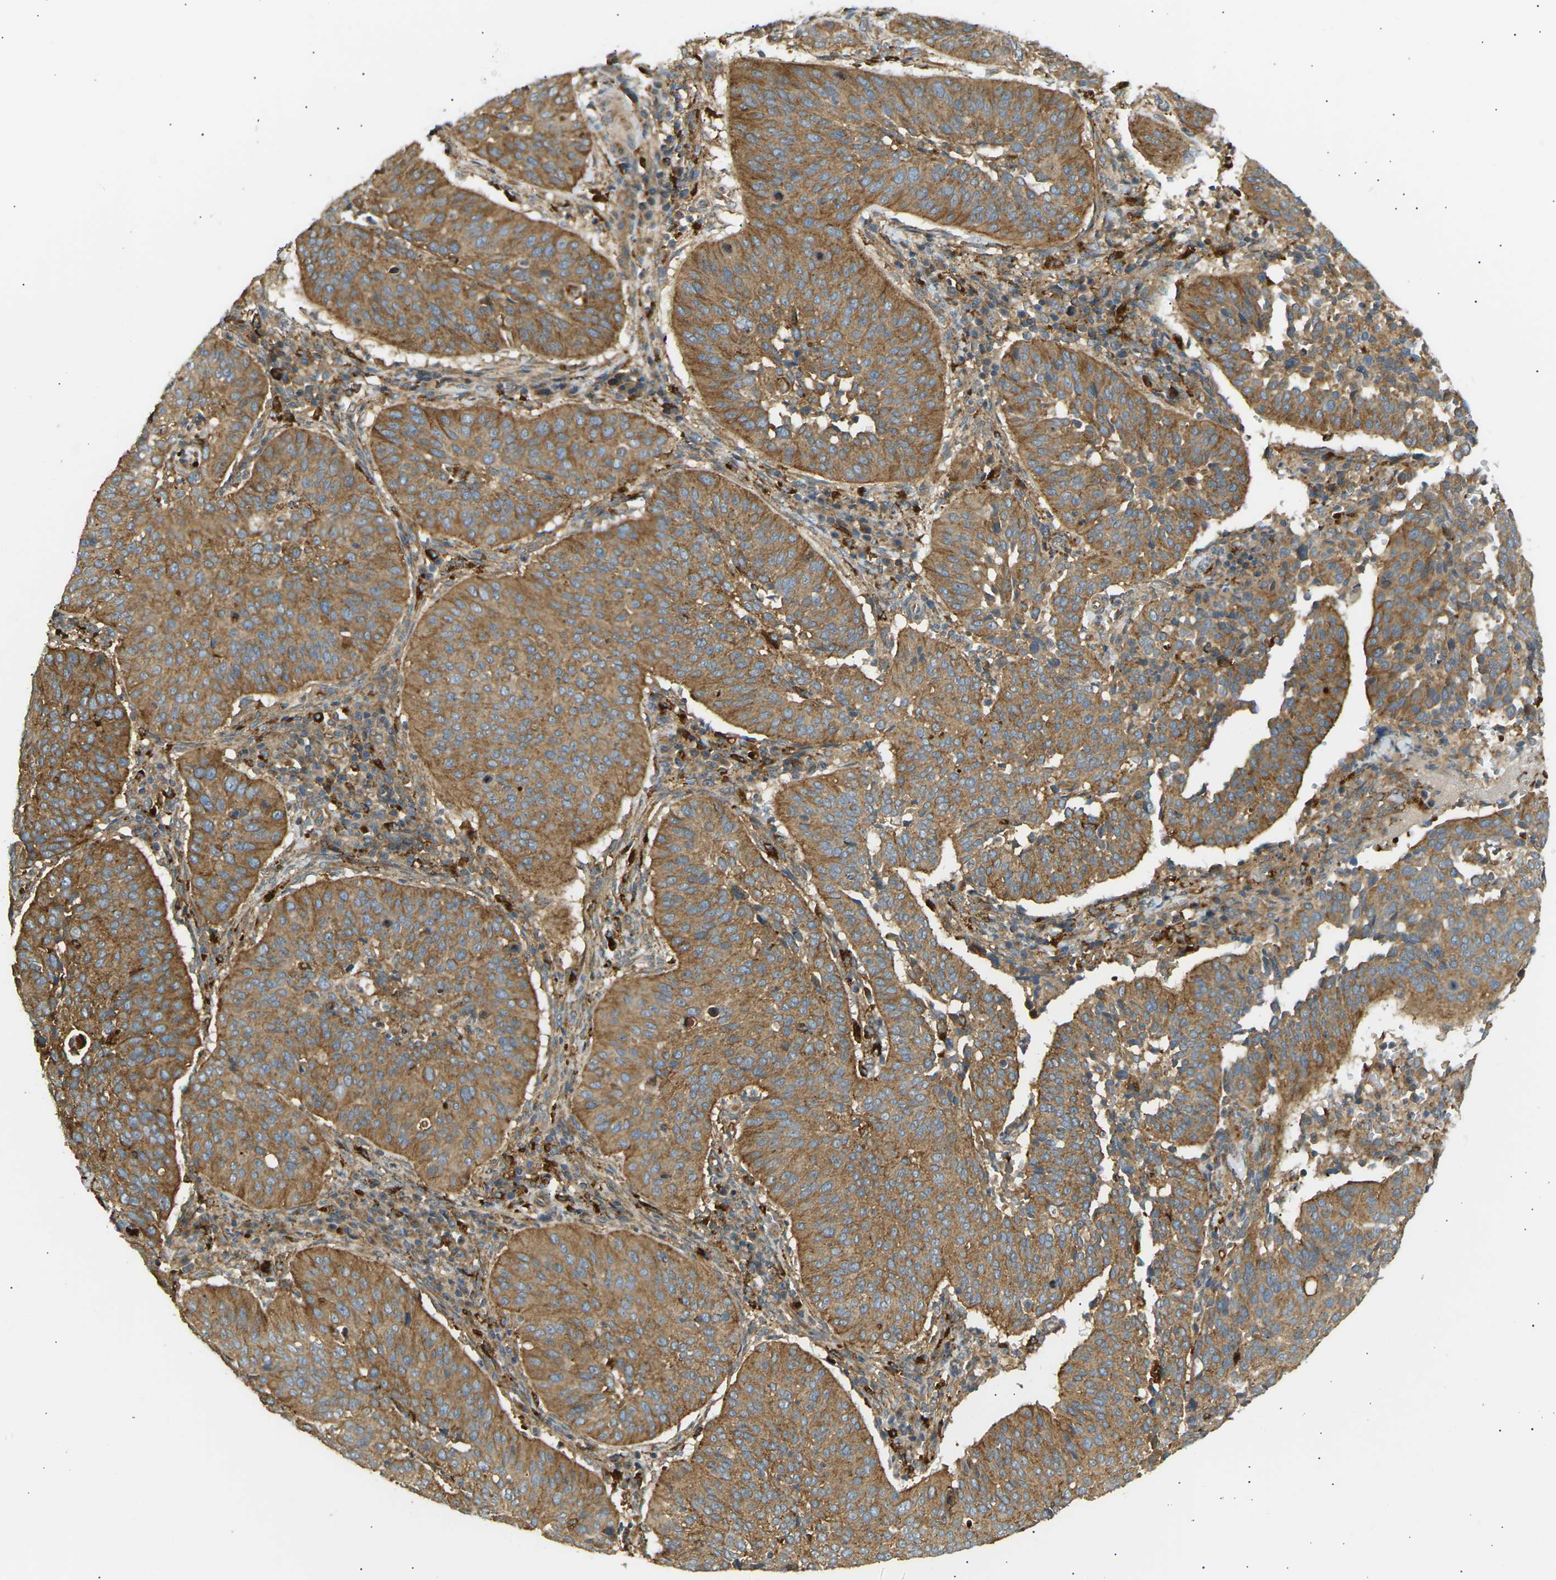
{"staining": {"intensity": "moderate", "quantity": ">75%", "location": "cytoplasmic/membranous"}, "tissue": "cervical cancer", "cell_type": "Tumor cells", "image_type": "cancer", "snomed": [{"axis": "morphology", "description": "Normal tissue, NOS"}, {"axis": "morphology", "description": "Squamous cell carcinoma, NOS"}, {"axis": "topography", "description": "Cervix"}], "caption": "High-magnification brightfield microscopy of cervical squamous cell carcinoma stained with DAB (3,3'-diaminobenzidine) (brown) and counterstained with hematoxylin (blue). tumor cells exhibit moderate cytoplasmic/membranous positivity is identified in about>75% of cells.", "gene": "CDK17", "patient": {"sex": "female", "age": 39}}